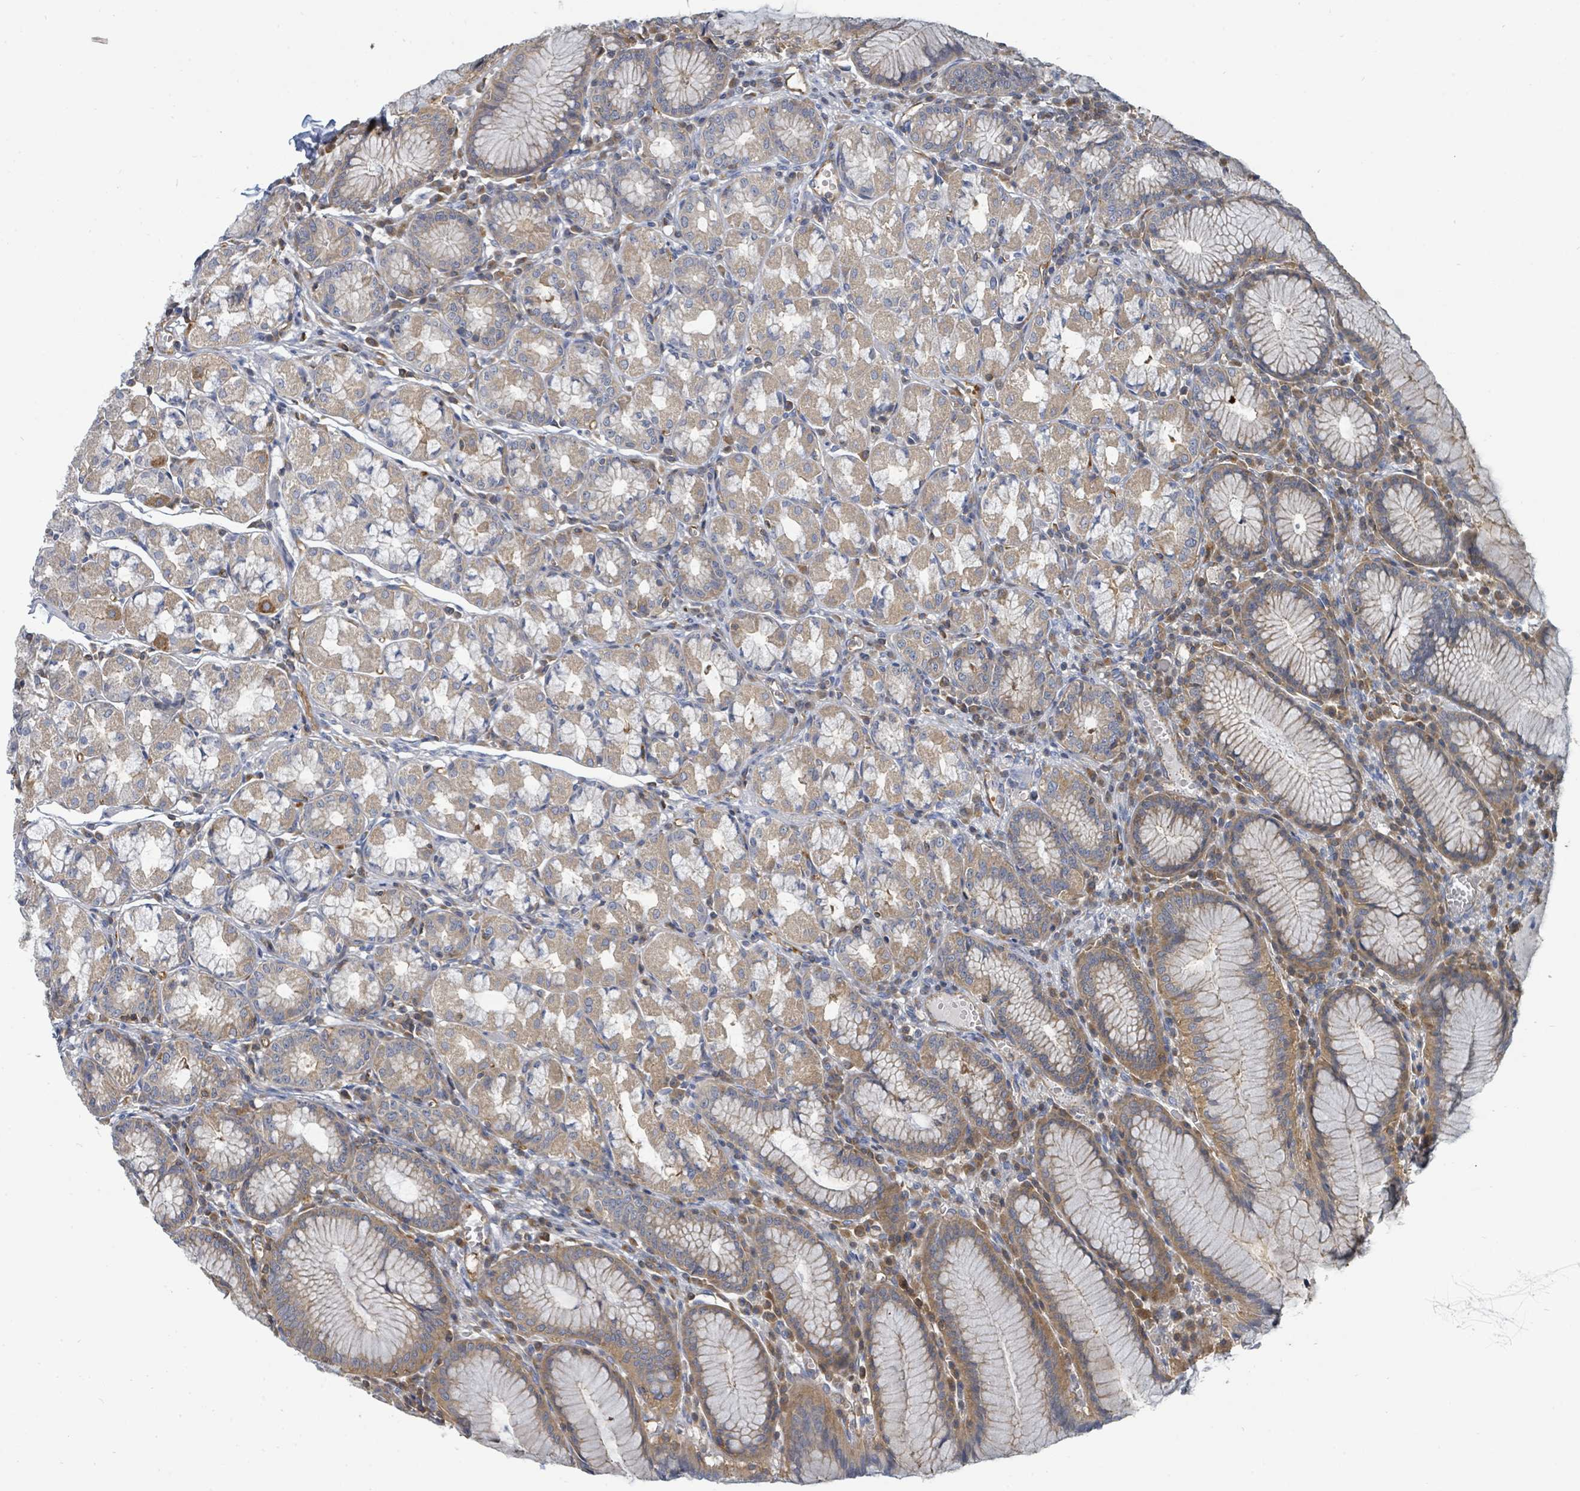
{"staining": {"intensity": "moderate", "quantity": ">75%", "location": "cytoplasmic/membranous"}, "tissue": "stomach", "cell_type": "Glandular cells", "image_type": "normal", "snomed": [{"axis": "morphology", "description": "Normal tissue, NOS"}, {"axis": "topography", "description": "Stomach"}], "caption": "A high-resolution photomicrograph shows immunohistochemistry staining of unremarkable stomach, which shows moderate cytoplasmic/membranous positivity in about >75% of glandular cells.", "gene": "BOLA2B", "patient": {"sex": "male", "age": 55}}